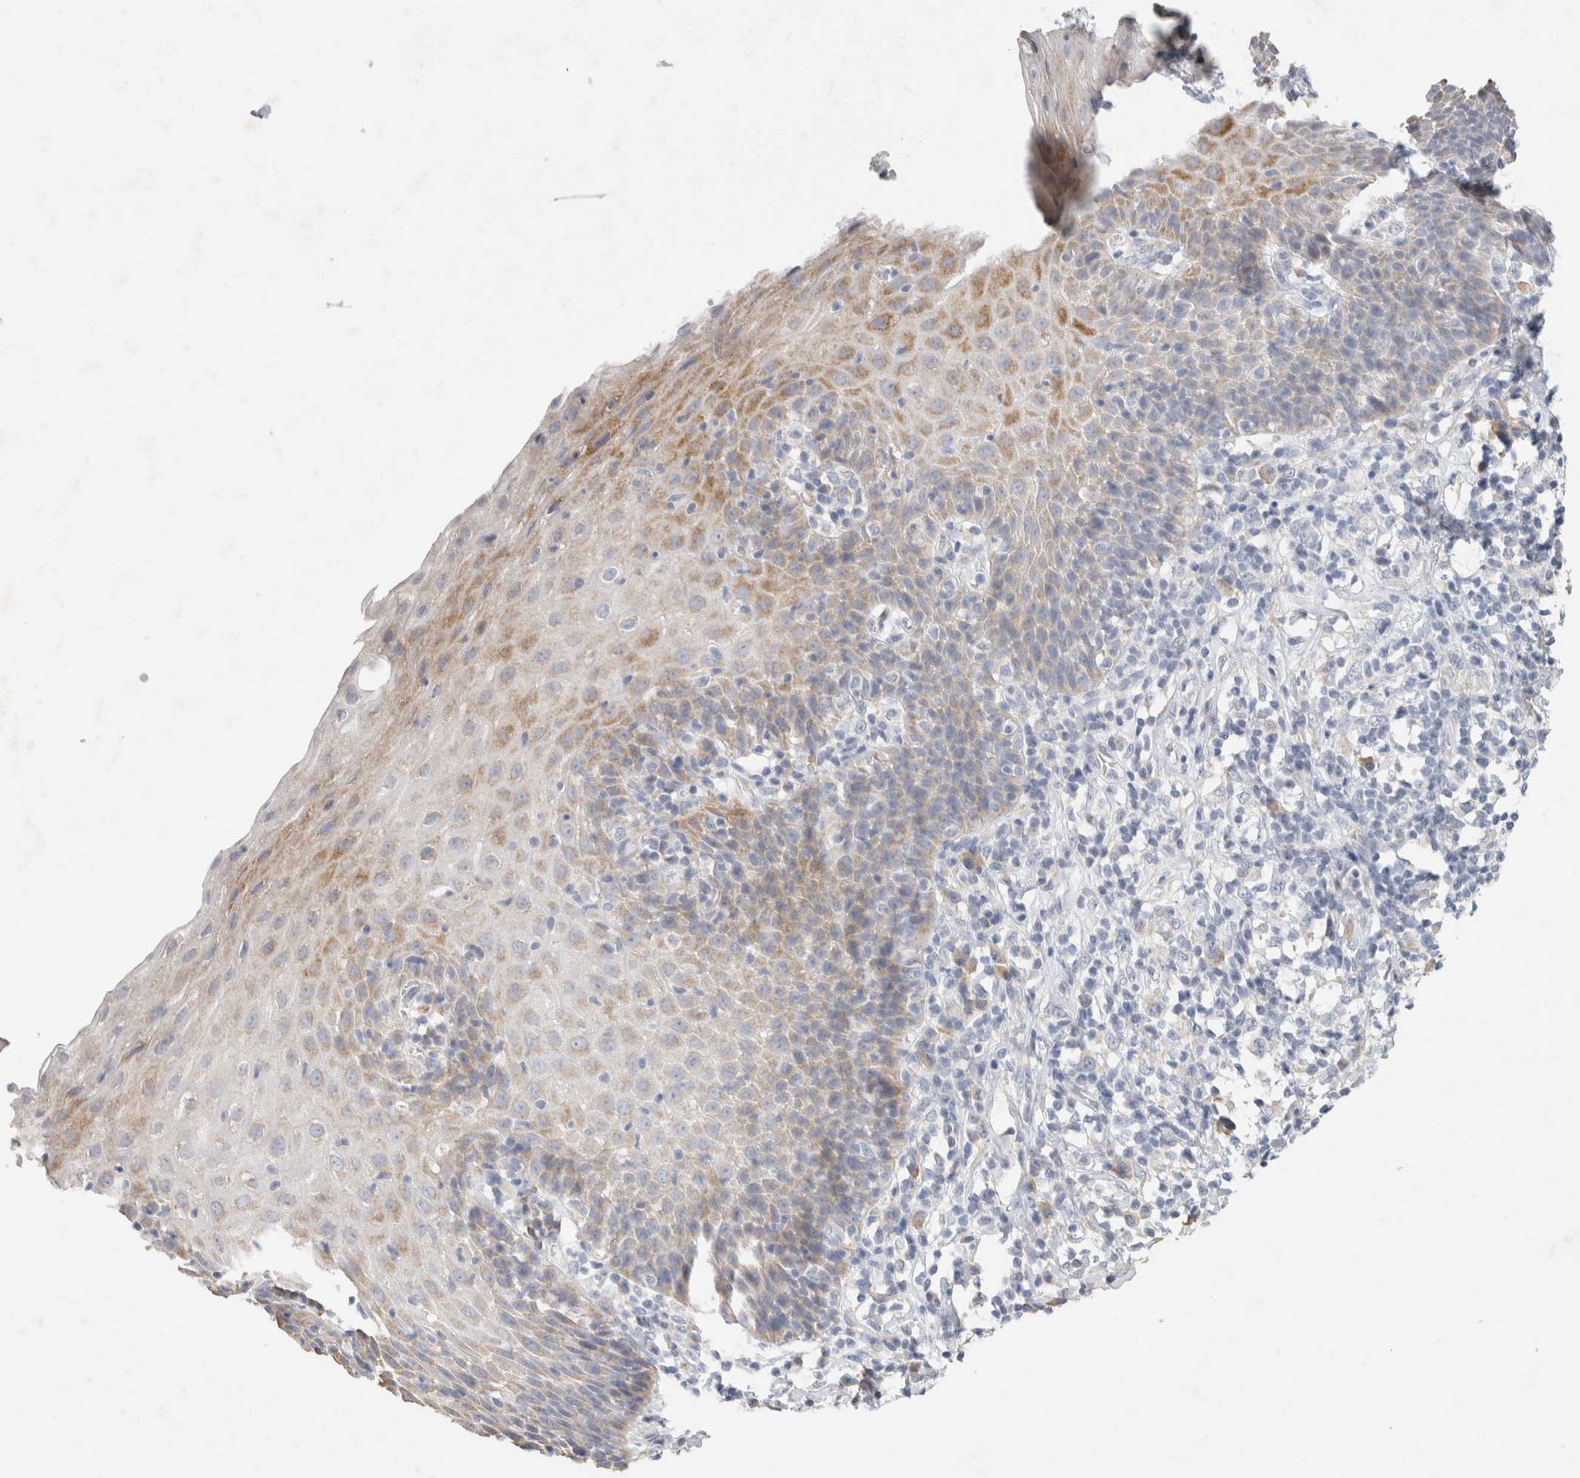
{"staining": {"intensity": "moderate", "quantity": "<25%", "location": "cytoplasmic/membranous"}, "tissue": "esophagus", "cell_type": "Squamous epithelial cells", "image_type": "normal", "snomed": [{"axis": "morphology", "description": "Normal tissue, NOS"}, {"axis": "topography", "description": "Esophagus"}], "caption": "Immunohistochemical staining of normal human esophagus exhibits moderate cytoplasmic/membranous protein positivity in about <25% of squamous epithelial cells. (DAB IHC with brightfield microscopy, high magnification).", "gene": "NEFM", "patient": {"sex": "female", "age": 61}}